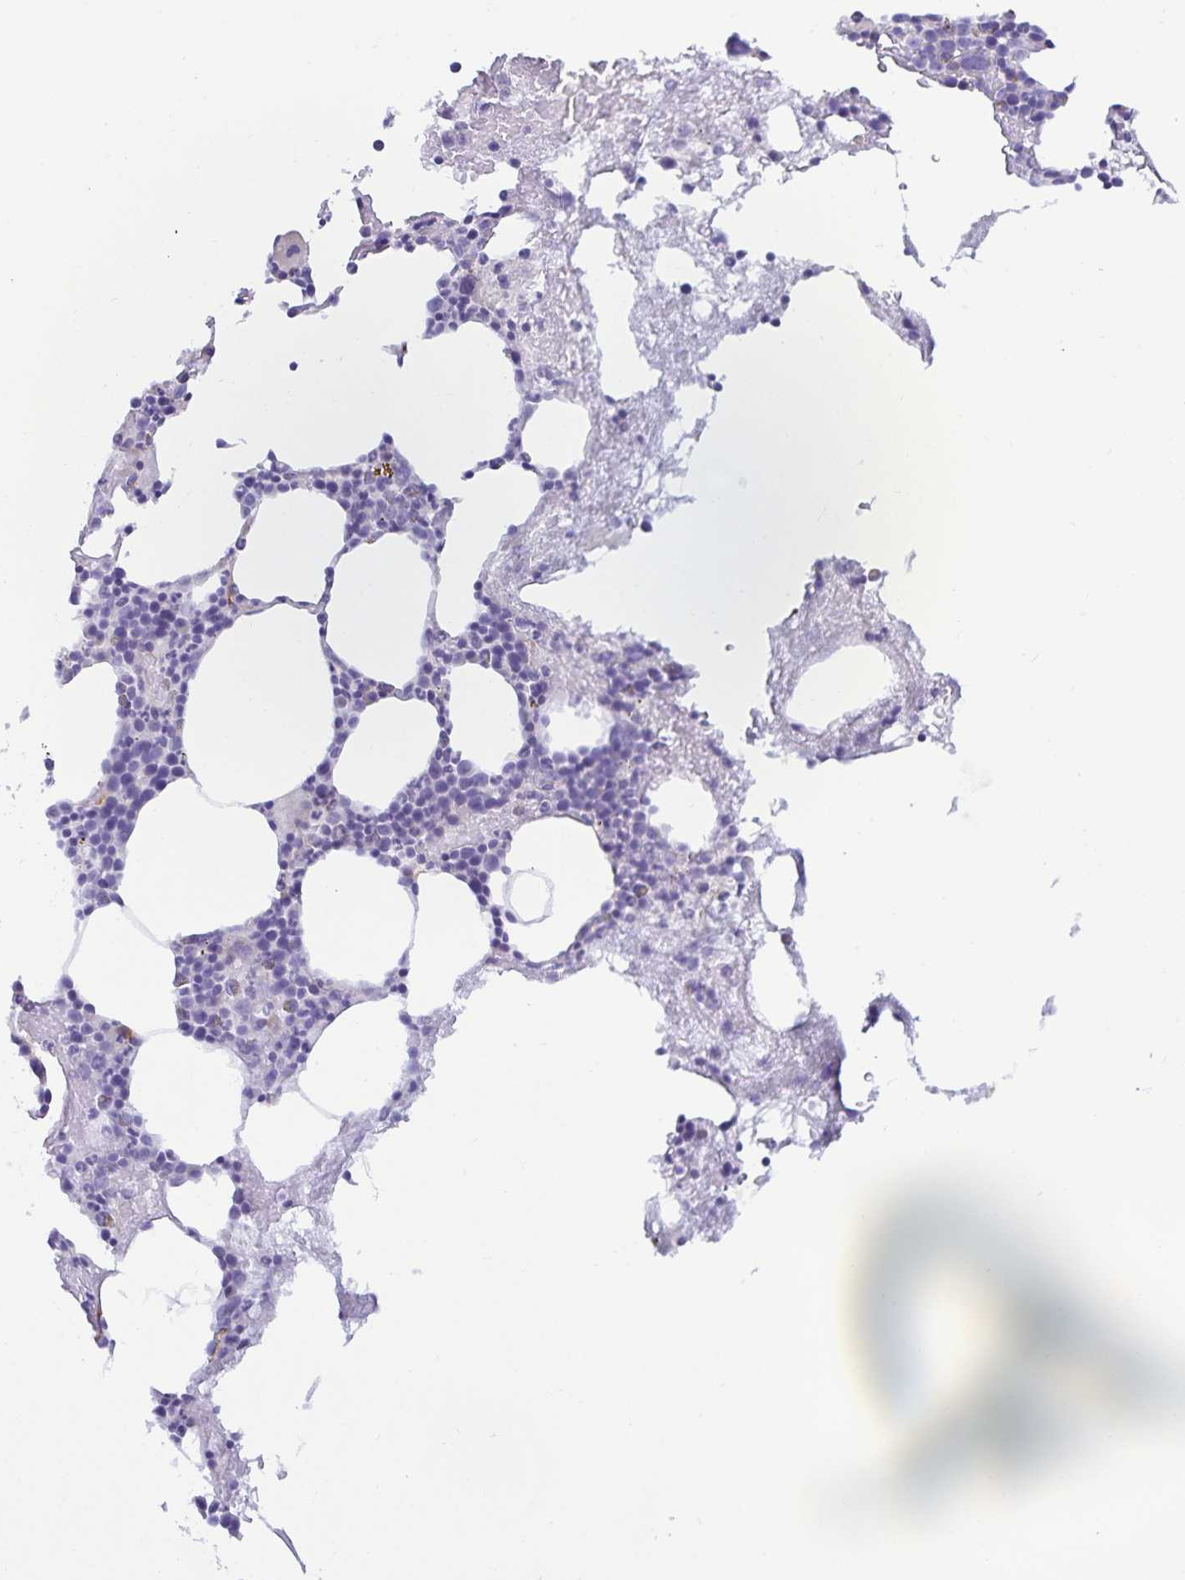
{"staining": {"intensity": "negative", "quantity": "none", "location": "none"}, "tissue": "bone marrow", "cell_type": "Hematopoietic cells", "image_type": "normal", "snomed": [{"axis": "morphology", "description": "Normal tissue, NOS"}, {"axis": "topography", "description": "Bone marrow"}], "caption": "A histopathology image of human bone marrow is negative for staining in hematopoietic cells. (DAB IHC with hematoxylin counter stain).", "gene": "SPAG4", "patient": {"sex": "female", "age": 62}}